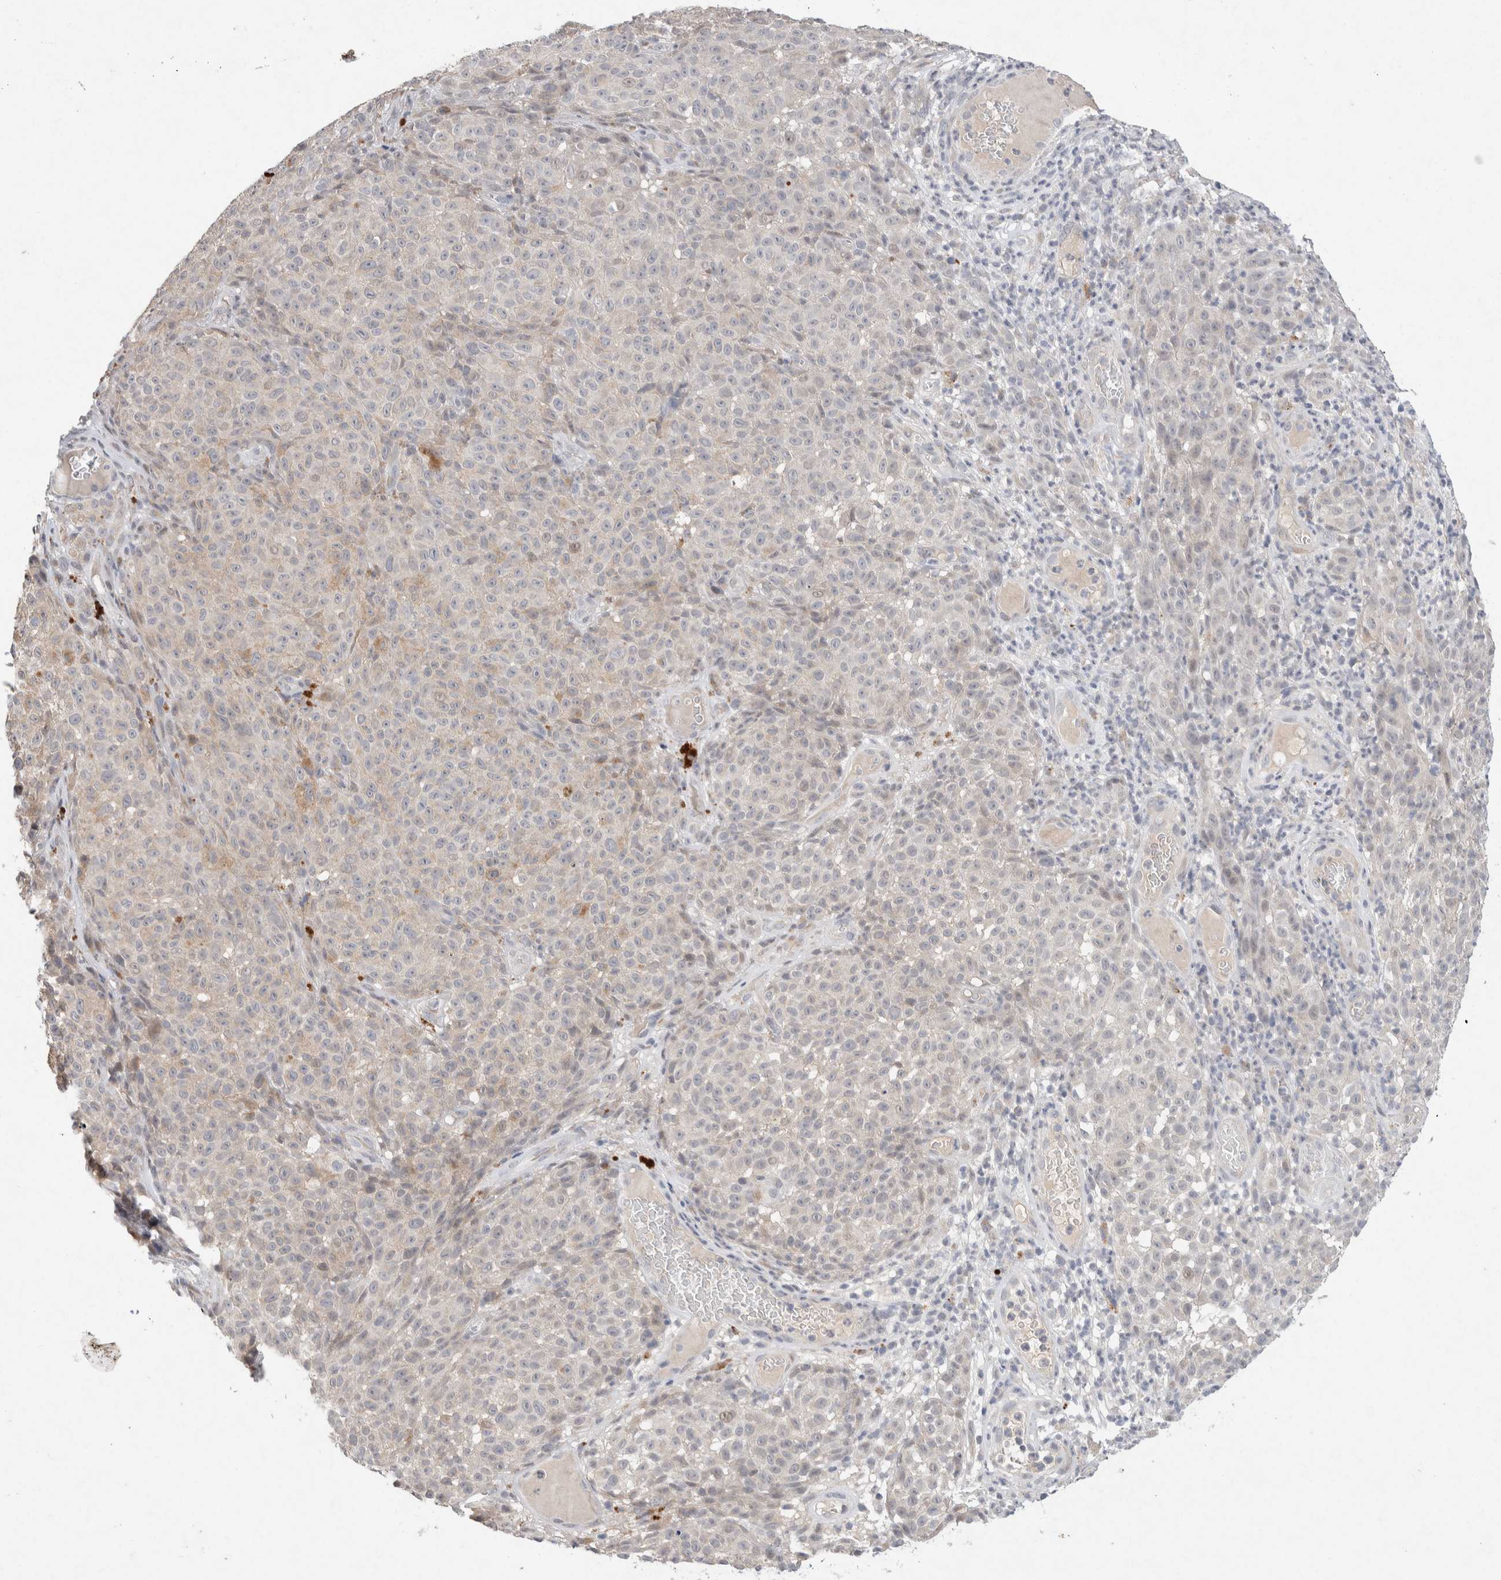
{"staining": {"intensity": "weak", "quantity": "<25%", "location": "cytoplasmic/membranous"}, "tissue": "melanoma", "cell_type": "Tumor cells", "image_type": "cancer", "snomed": [{"axis": "morphology", "description": "Malignant melanoma, NOS"}, {"axis": "topography", "description": "Skin"}], "caption": "There is no significant expression in tumor cells of melanoma.", "gene": "CMTM4", "patient": {"sex": "female", "age": 82}}